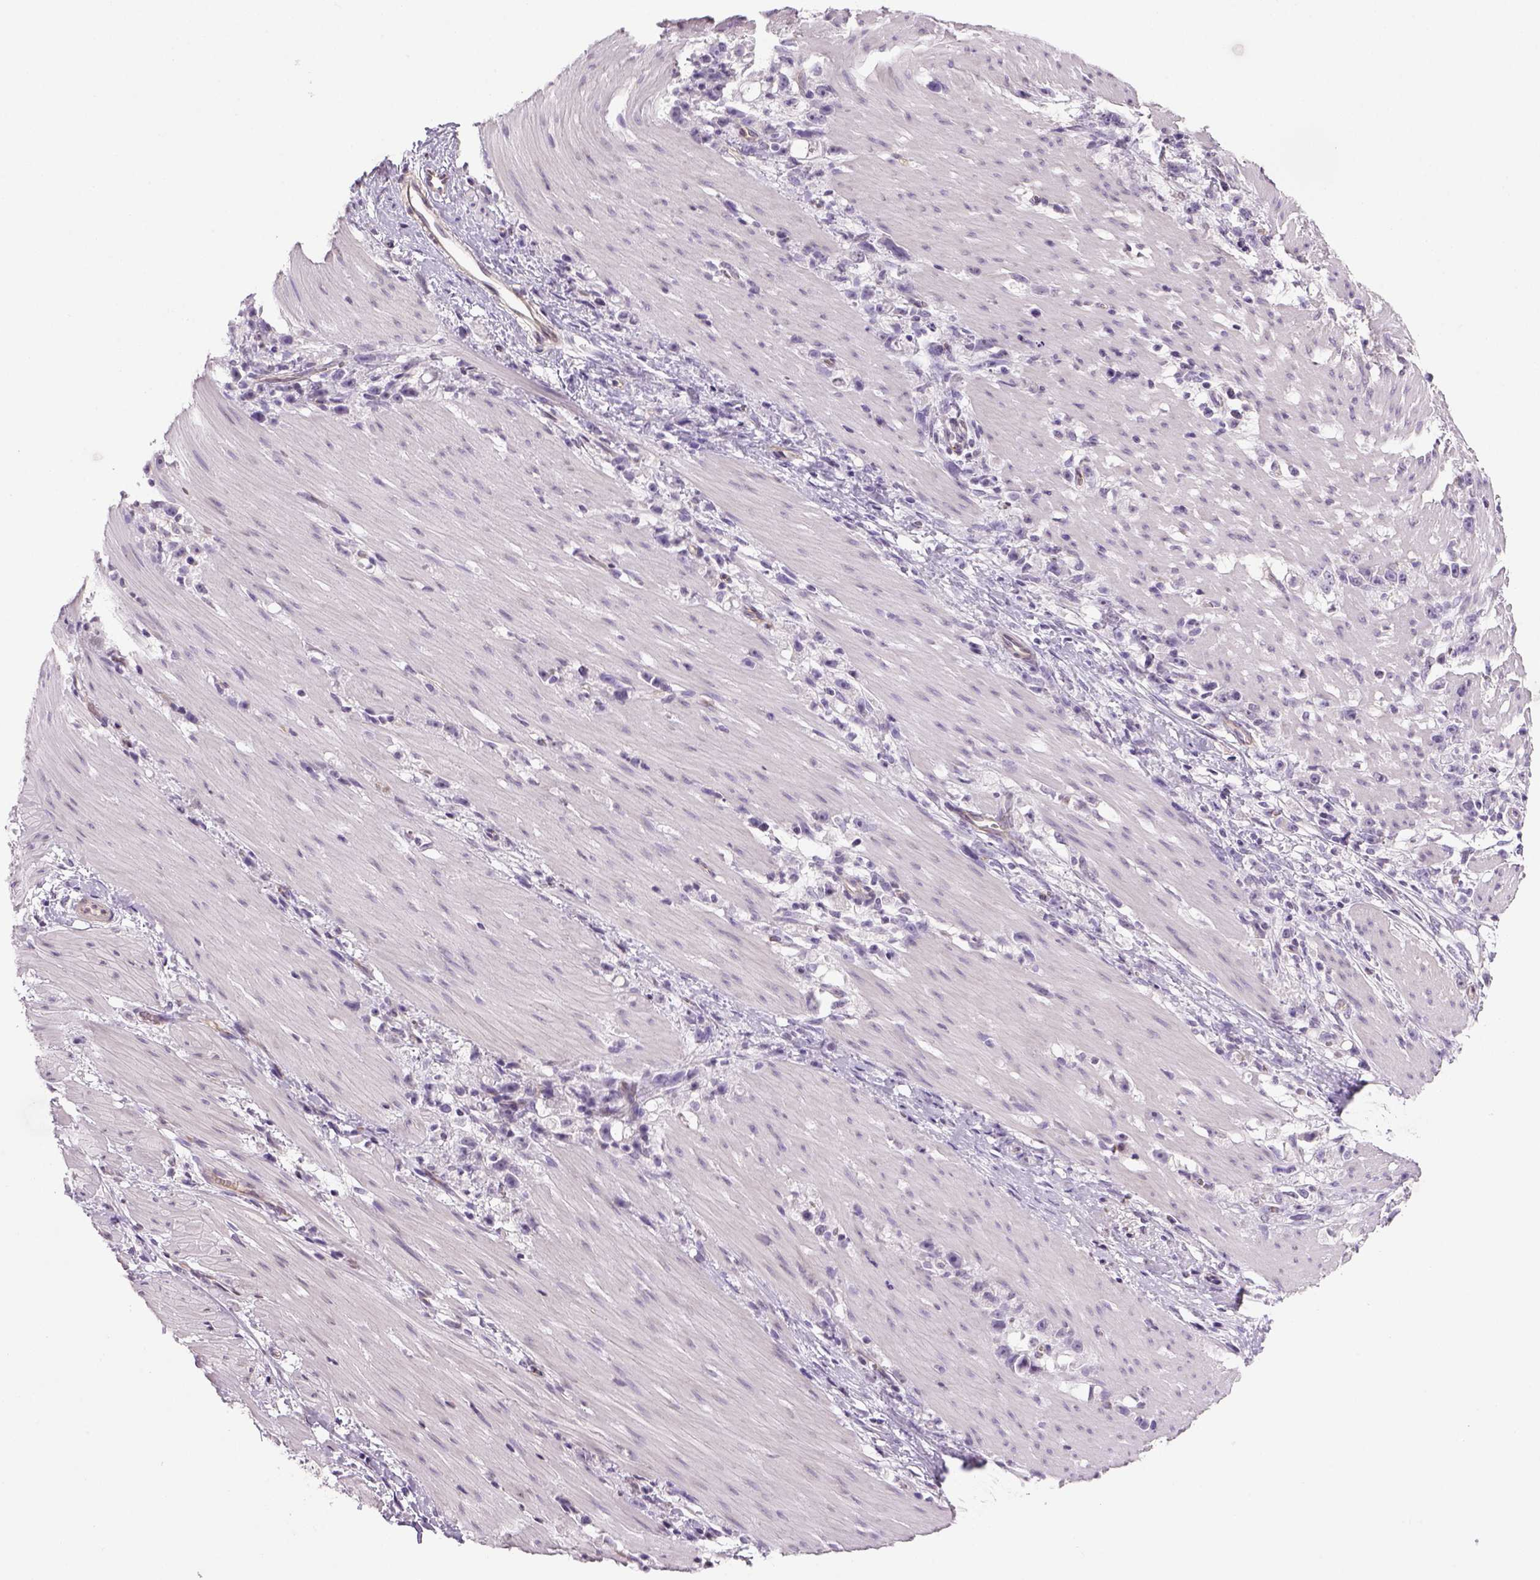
{"staining": {"intensity": "negative", "quantity": "none", "location": "none"}, "tissue": "stomach cancer", "cell_type": "Tumor cells", "image_type": "cancer", "snomed": [{"axis": "morphology", "description": "Adenocarcinoma, NOS"}, {"axis": "topography", "description": "Stomach"}], "caption": "Immunohistochemical staining of human stomach cancer demonstrates no significant expression in tumor cells. (DAB (3,3'-diaminobenzidine) IHC, high magnification).", "gene": "PRRT1", "patient": {"sex": "female", "age": 59}}